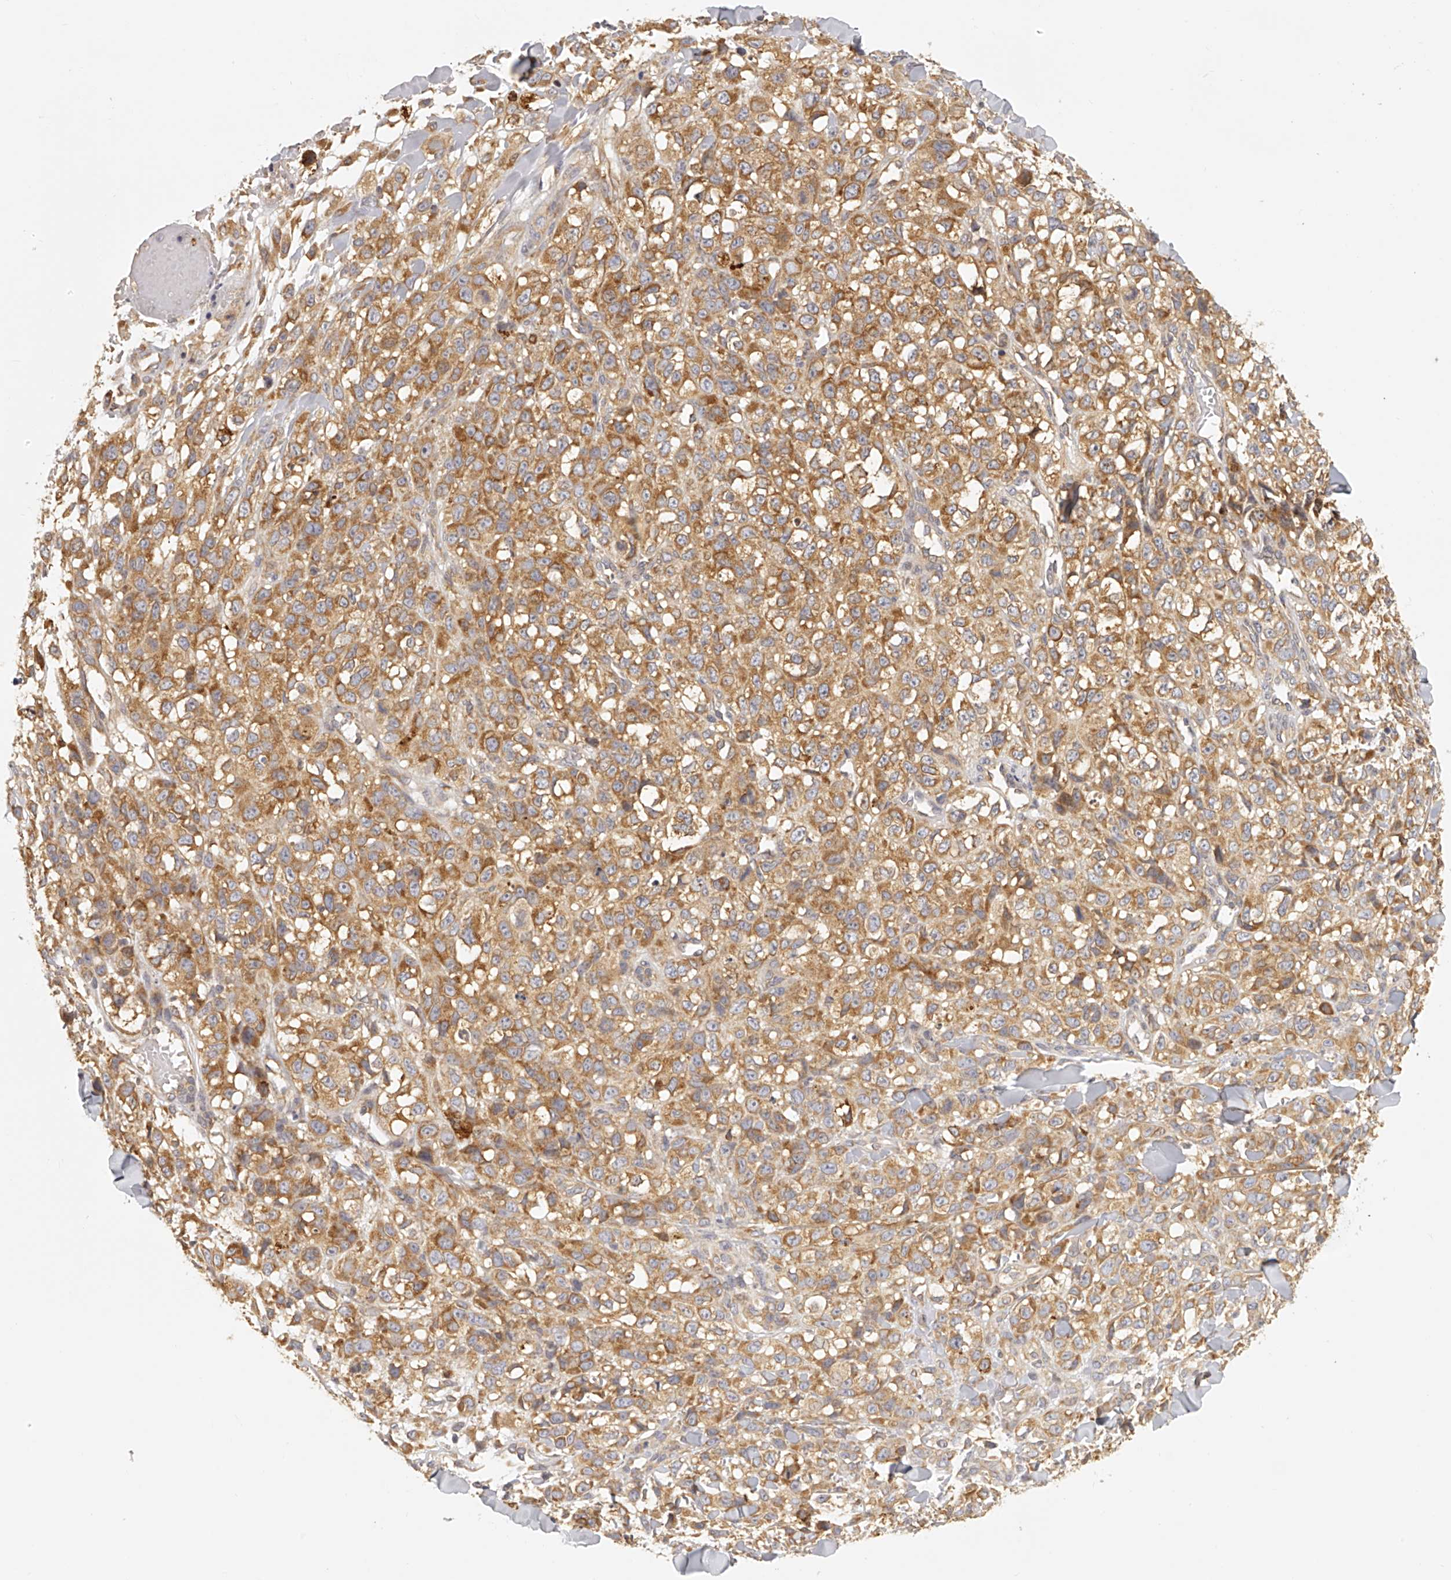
{"staining": {"intensity": "moderate", "quantity": ">75%", "location": "cytoplasmic/membranous"}, "tissue": "melanoma", "cell_type": "Tumor cells", "image_type": "cancer", "snomed": [{"axis": "morphology", "description": "Malignant melanoma, Metastatic site"}, {"axis": "topography", "description": "Skin"}], "caption": "A brown stain highlights moderate cytoplasmic/membranous positivity of a protein in human malignant melanoma (metastatic site) tumor cells.", "gene": "EIF3I", "patient": {"sex": "female", "age": 72}}